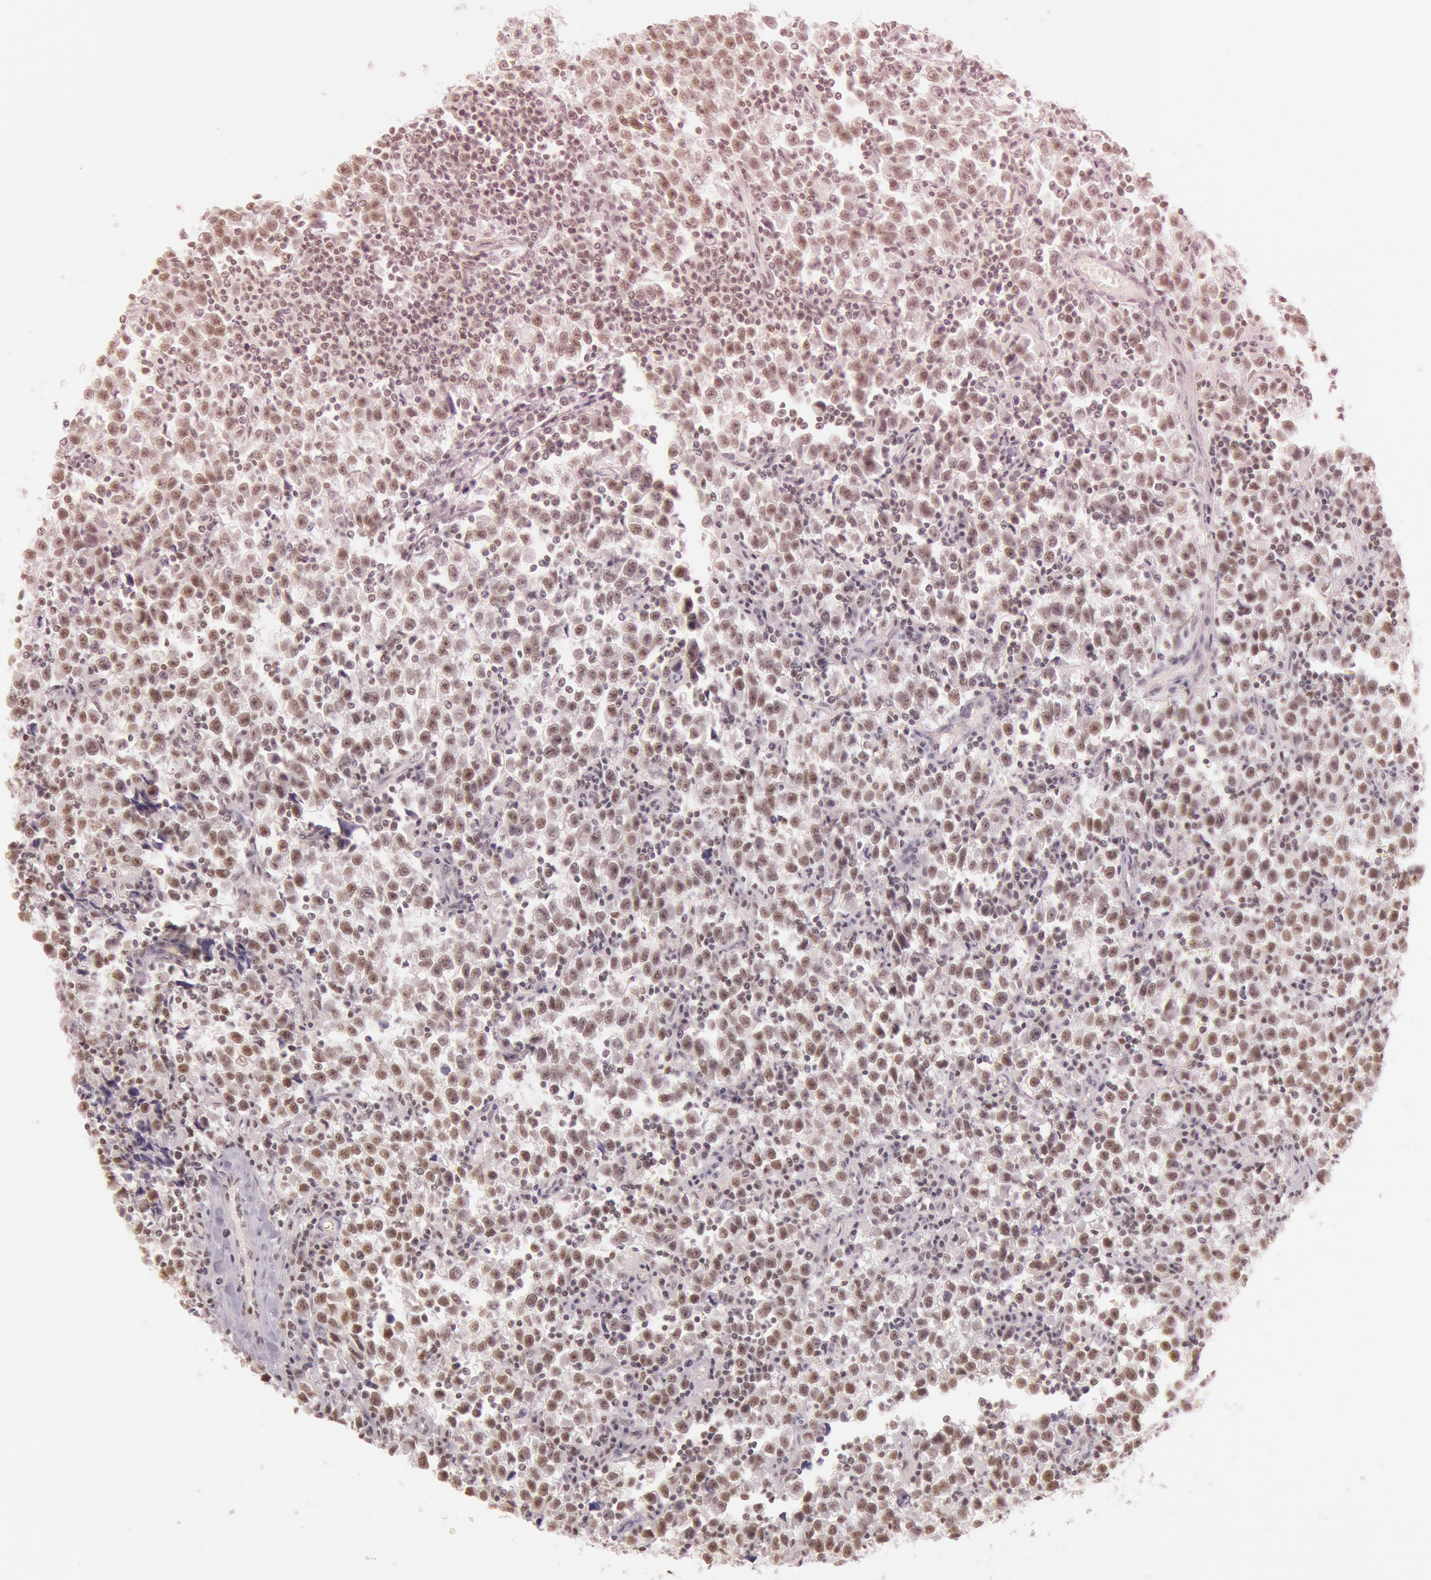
{"staining": {"intensity": "weak", "quantity": ">75%", "location": "nuclear"}, "tissue": "testis cancer", "cell_type": "Tumor cells", "image_type": "cancer", "snomed": [{"axis": "morphology", "description": "Seminoma, NOS"}, {"axis": "topography", "description": "Testis"}], "caption": "Immunohistochemistry (IHC) (DAB (3,3'-diaminobenzidine)) staining of testis cancer displays weak nuclear protein expression in about >75% of tumor cells.", "gene": "TASL", "patient": {"sex": "male", "age": 35}}